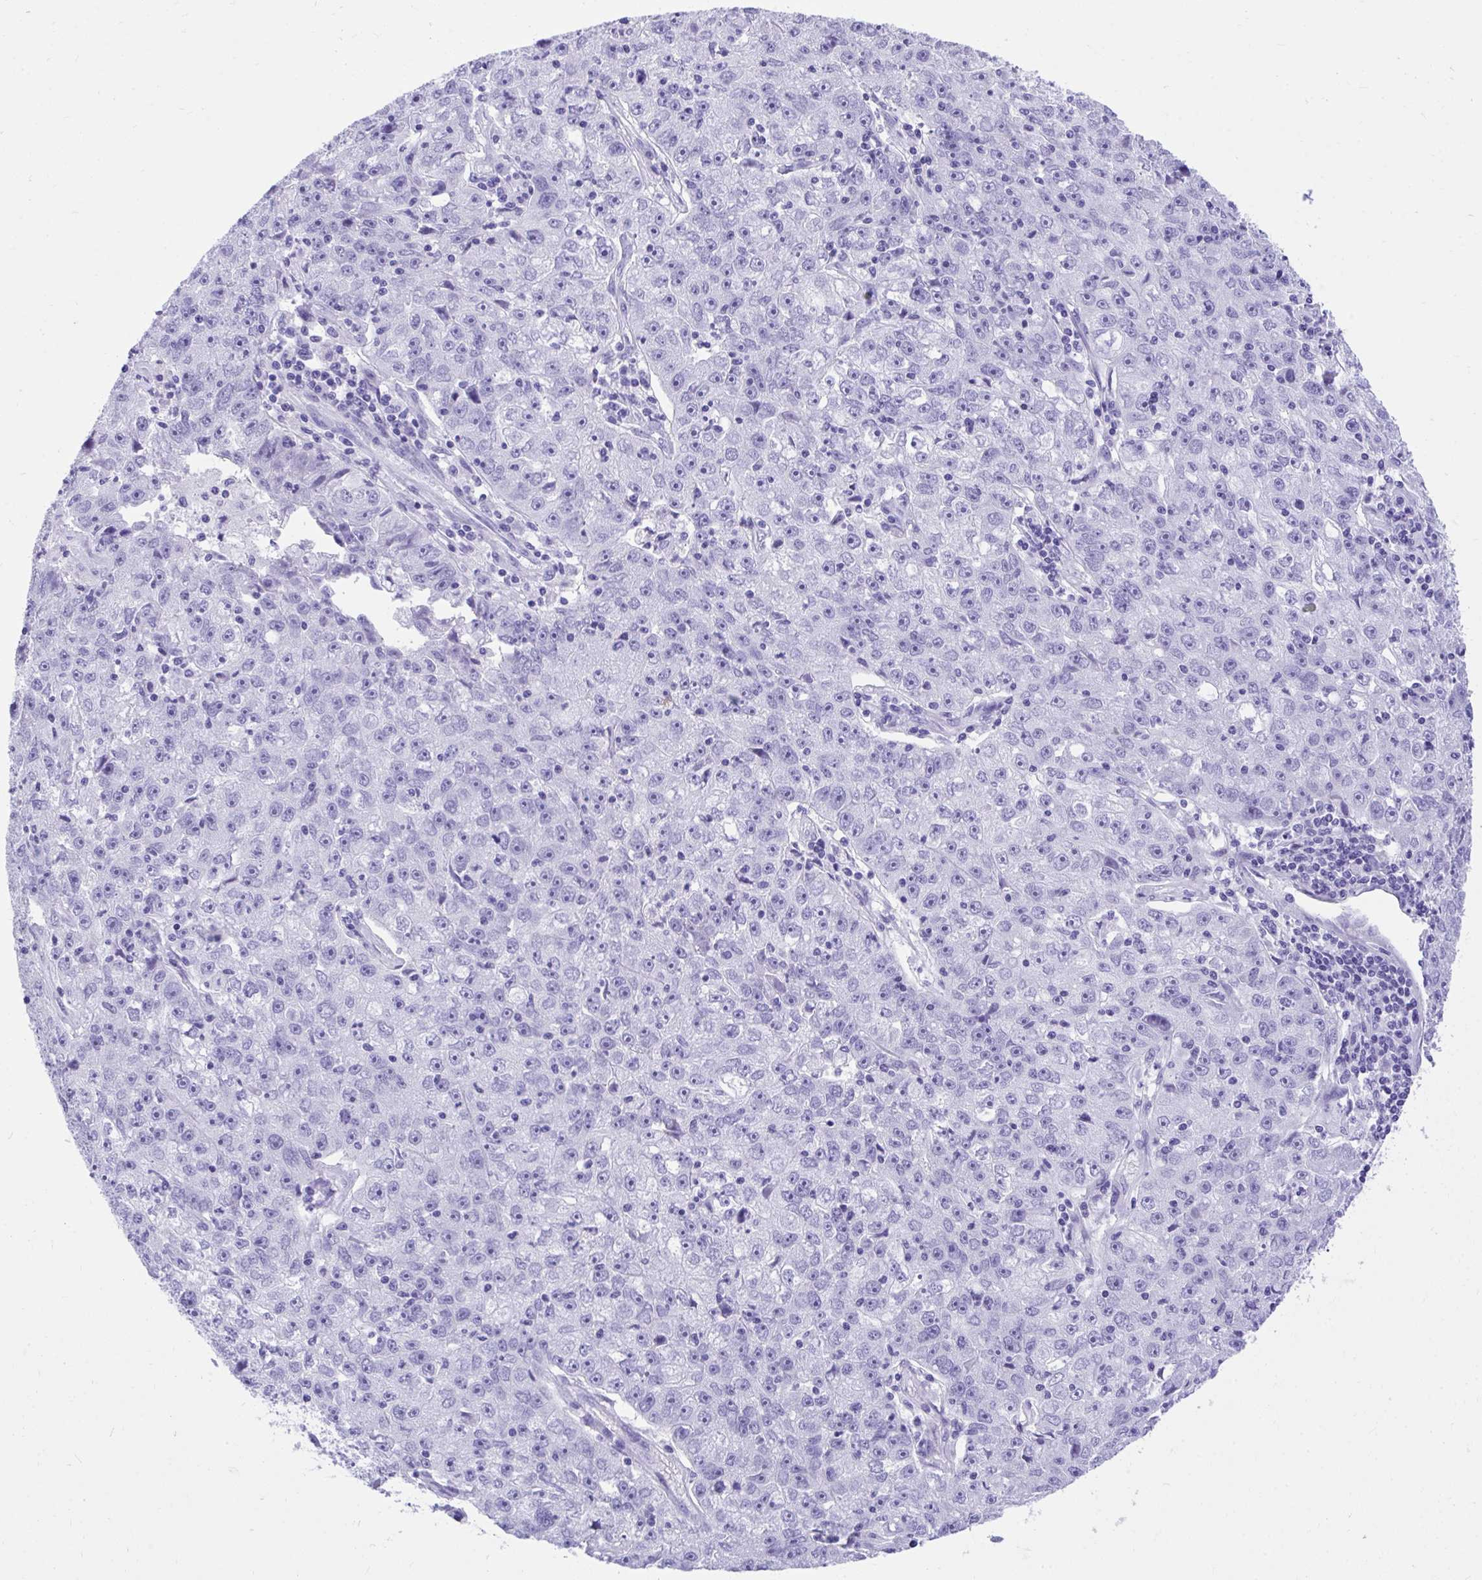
{"staining": {"intensity": "negative", "quantity": "none", "location": "none"}, "tissue": "lung cancer", "cell_type": "Tumor cells", "image_type": "cancer", "snomed": [{"axis": "morphology", "description": "Normal morphology"}, {"axis": "morphology", "description": "Adenocarcinoma, NOS"}, {"axis": "topography", "description": "Lymph node"}, {"axis": "topography", "description": "Lung"}], "caption": "A high-resolution micrograph shows IHC staining of adenocarcinoma (lung), which reveals no significant expression in tumor cells.", "gene": "KCNN4", "patient": {"sex": "female", "age": 57}}